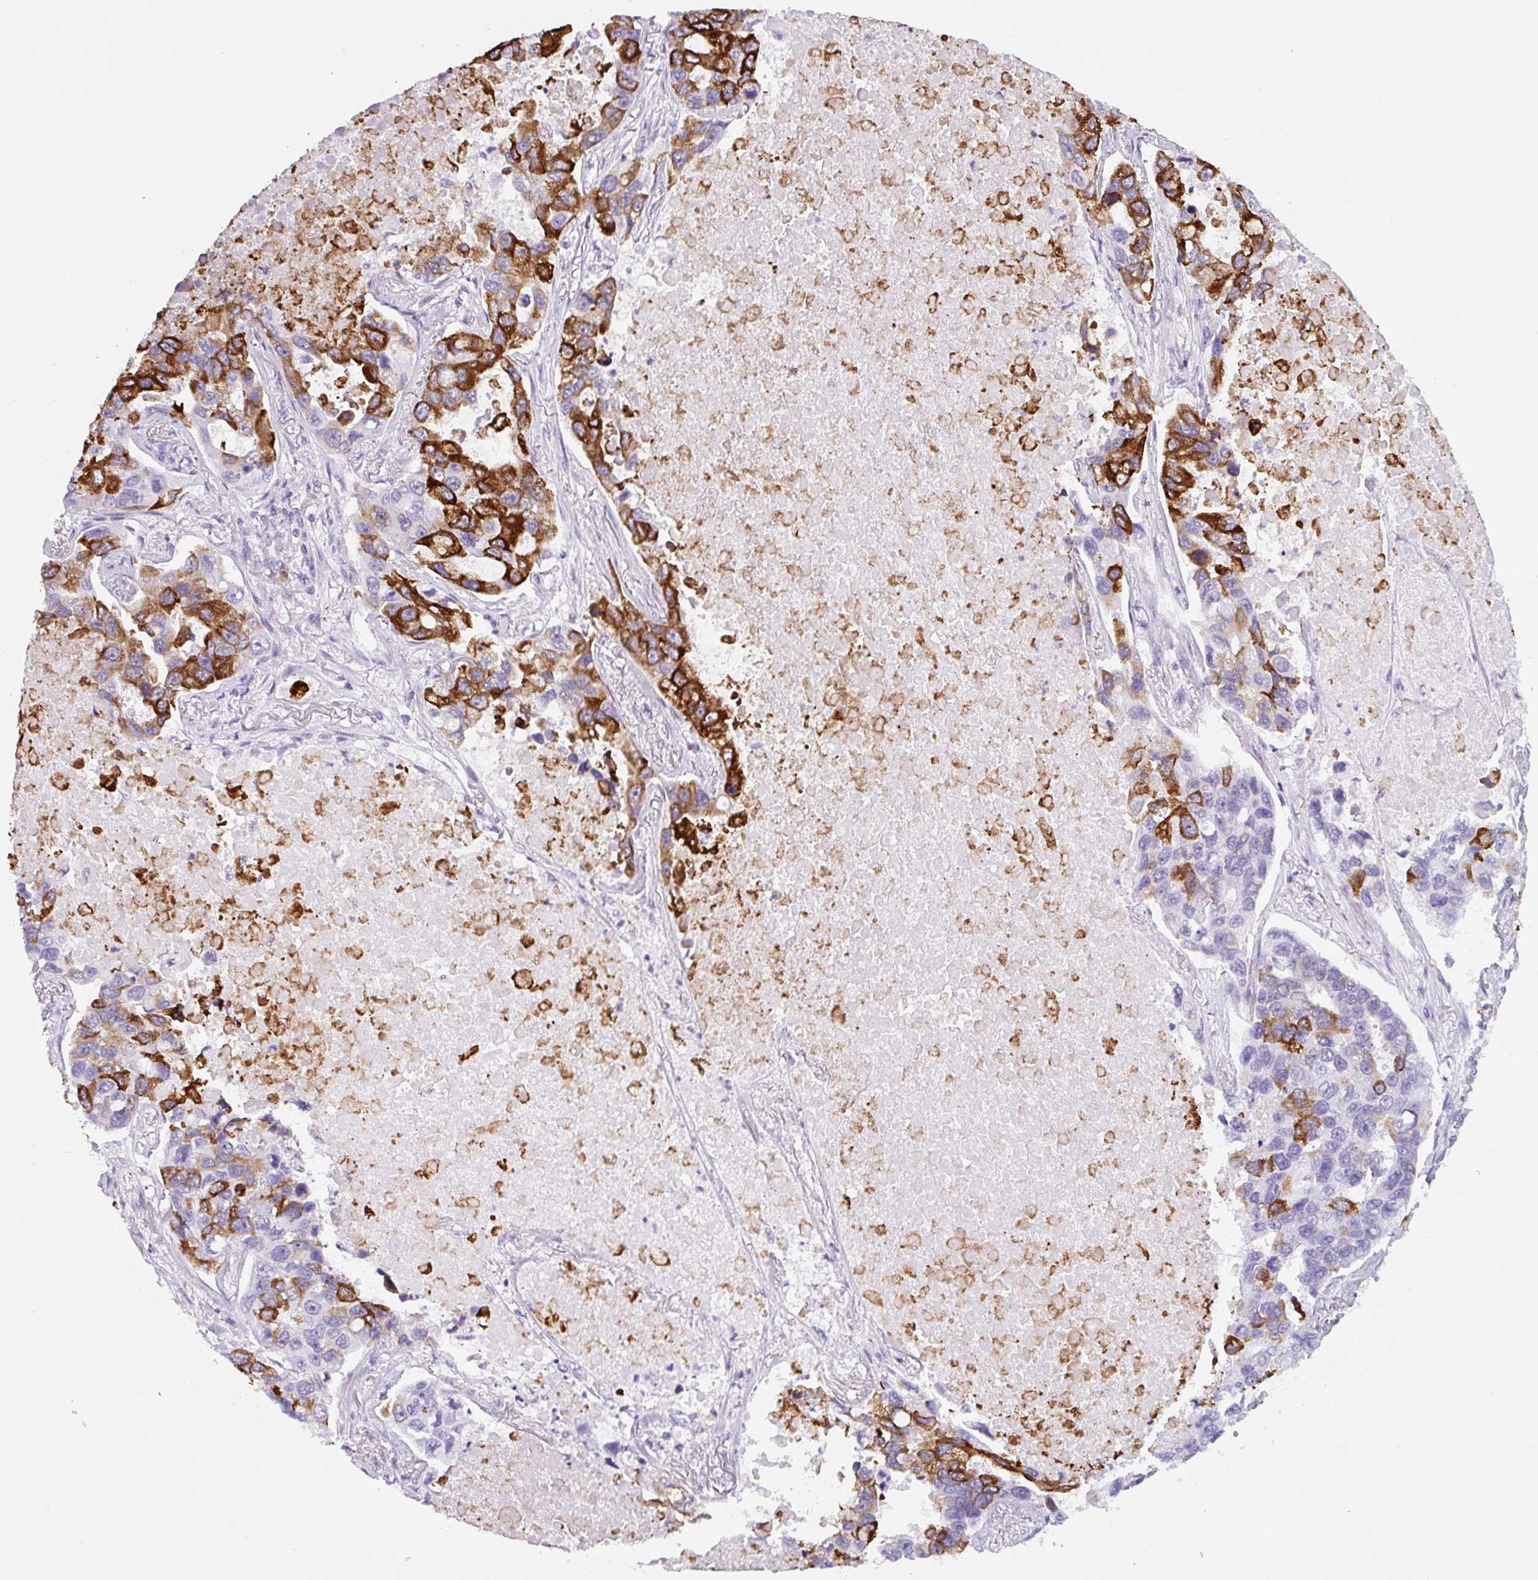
{"staining": {"intensity": "strong", "quantity": "25%-75%", "location": "cytoplasmic/membranous"}, "tissue": "lung cancer", "cell_type": "Tumor cells", "image_type": "cancer", "snomed": [{"axis": "morphology", "description": "Adenocarcinoma, NOS"}, {"axis": "topography", "description": "Lung"}], "caption": "Protein staining exhibits strong cytoplasmic/membranous staining in about 25%-75% of tumor cells in lung cancer (adenocarcinoma).", "gene": "TNFRSF8", "patient": {"sex": "male", "age": 64}}